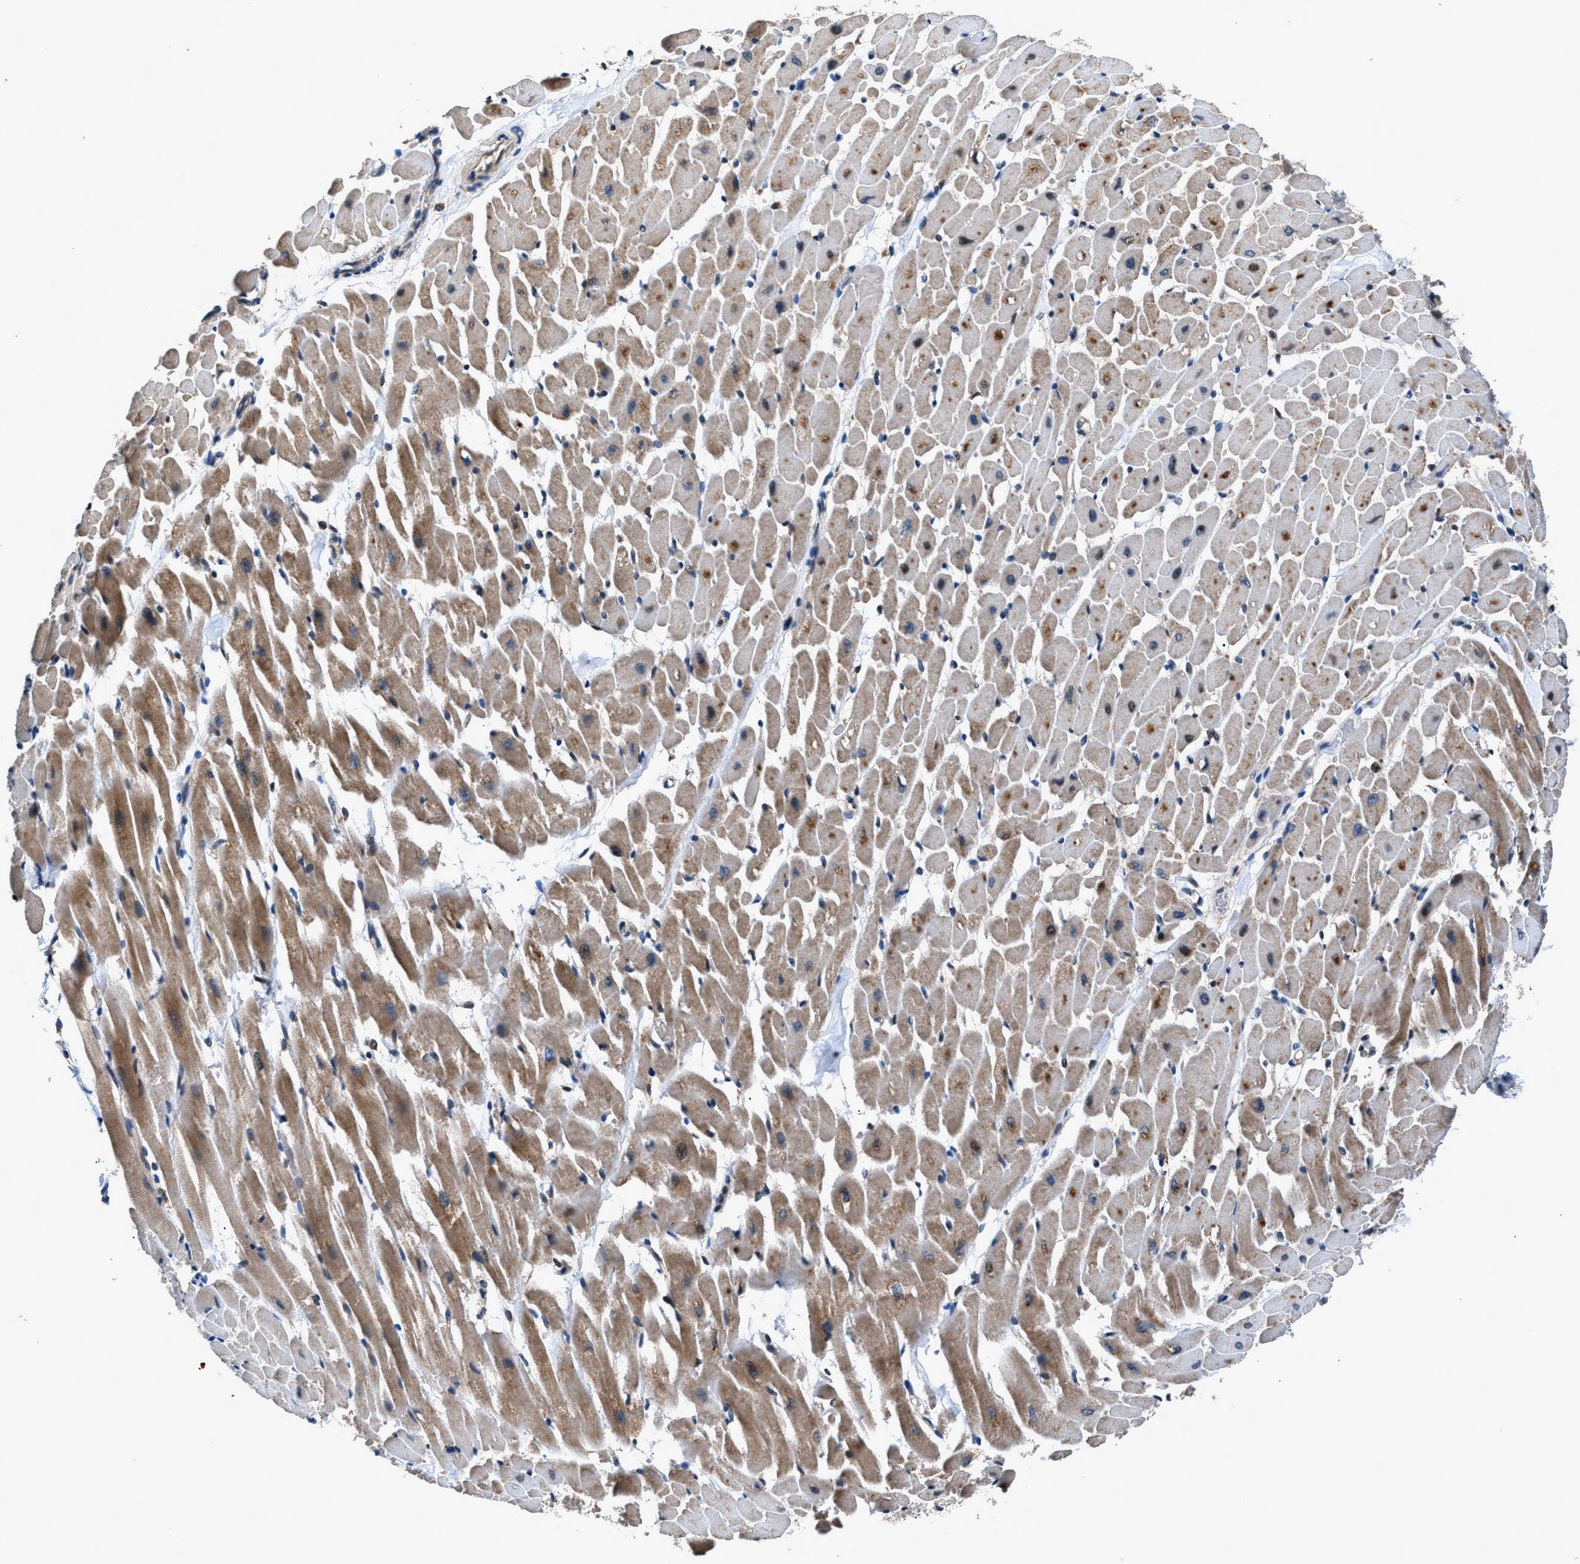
{"staining": {"intensity": "weak", "quantity": "25%-75%", "location": "cytoplasmic/membranous"}, "tissue": "heart muscle", "cell_type": "Cardiomyocytes", "image_type": "normal", "snomed": [{"axis": "morphology", "description": "Normal tissue, NOS"}, {"axis": "topography", "description": "Heart"}], "caption": "A histopathology image of heart muscle stained for a protein exhibits weak cytoplasmic/membranous brown staining in cardiomyocytes. (Brightfield microscopy of DAB IHC at high magnification).", "gene": "TNRC18", "patient": {"sex": "male", "age": 45}}